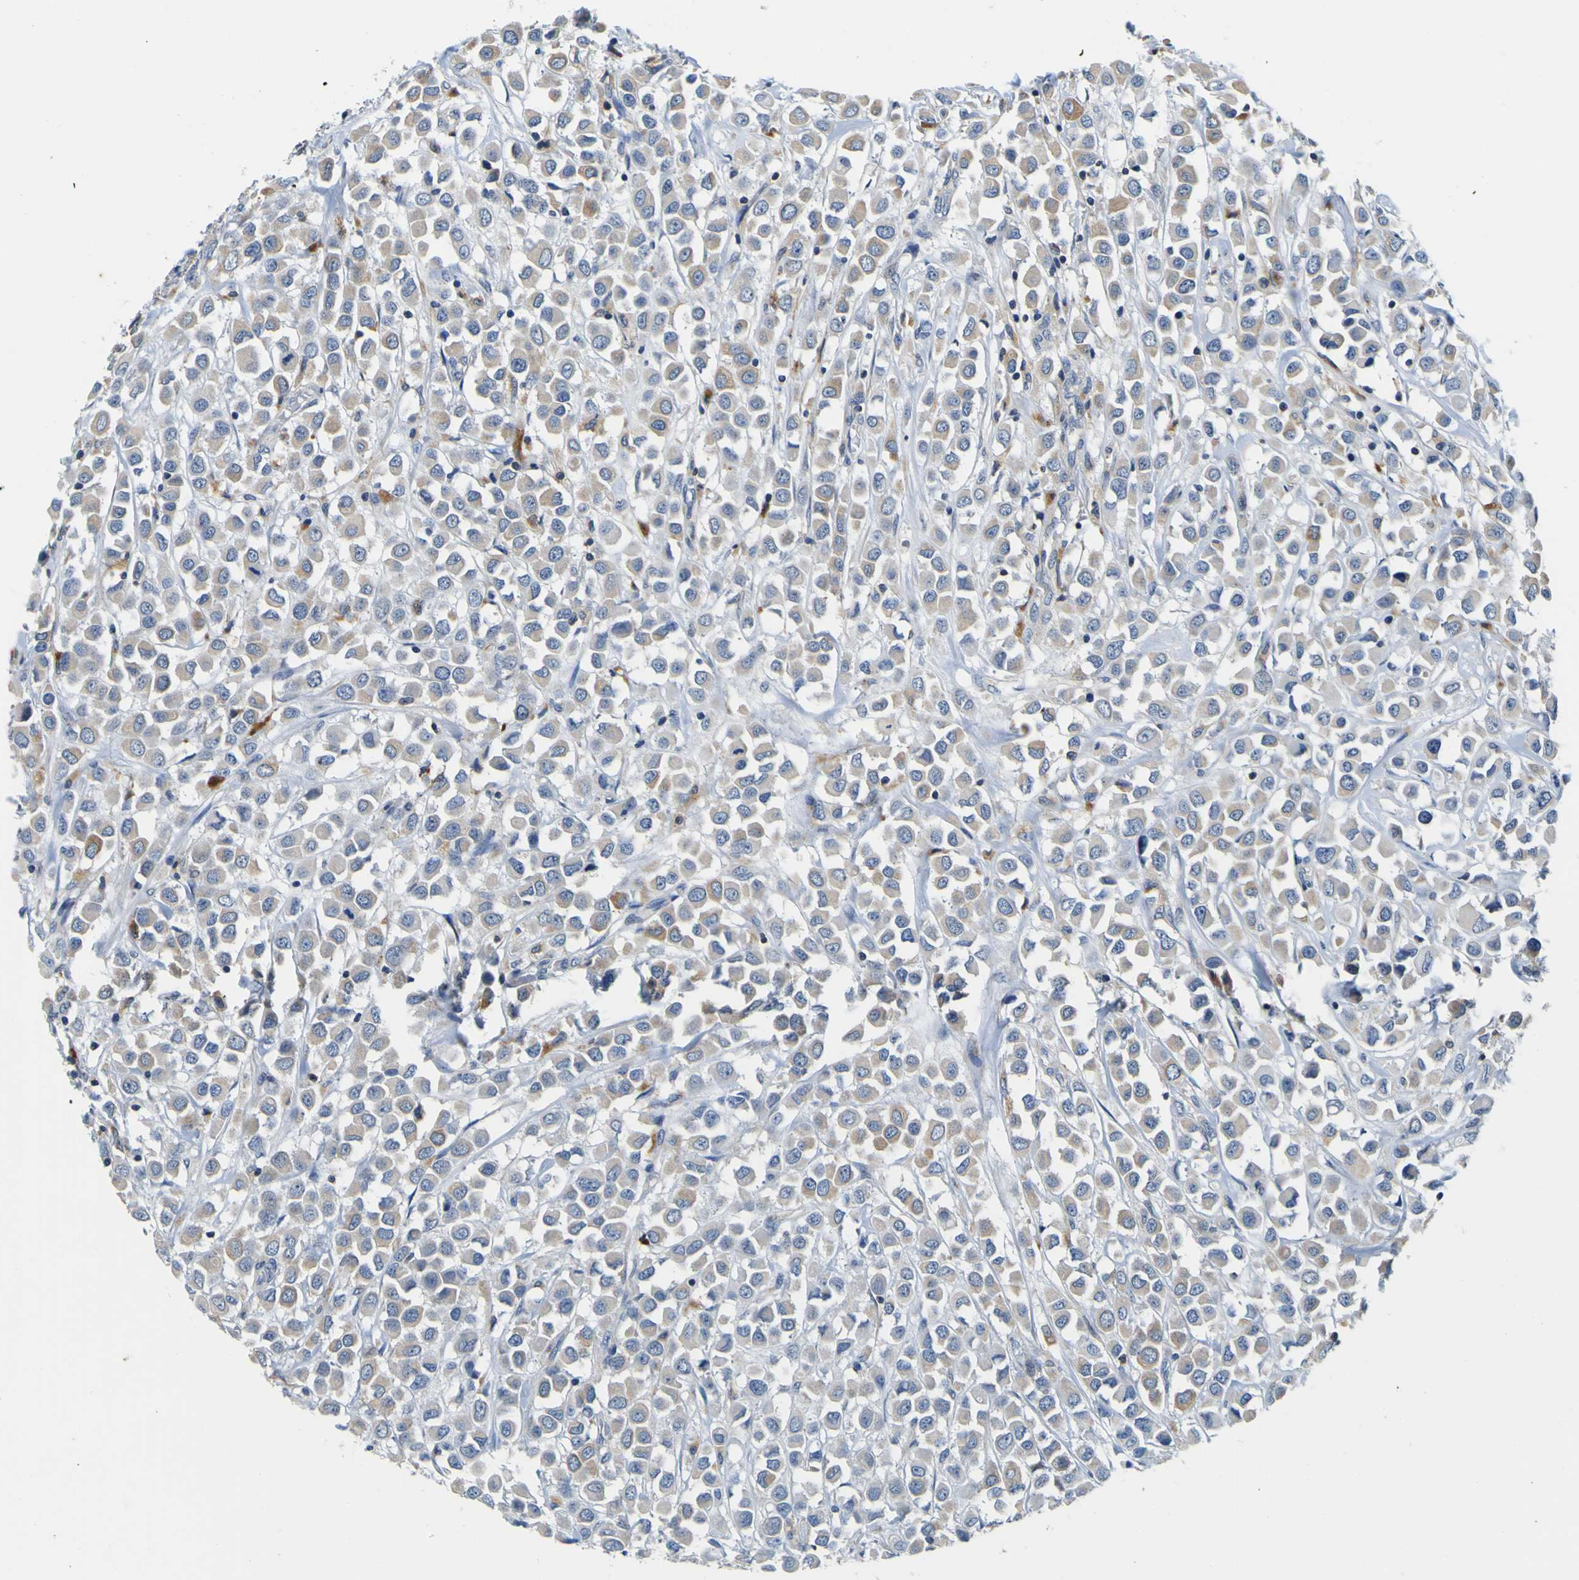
{"staining": {"intensity": "weak", "quantity": ">75%", "location": "cytoplasmic/membranous"}, "tissue": "breast cancer", "cell_type": "Tumor cells", "image_type": "cancer", "snomed": [{"axis": "morphology", "description": "Duct carcinoma"}, {"axis": "topography", "description": "Breast"}], "caption": "An image of human infiltrating ductal carcinoma (breast) stained for a protein demonstrates weak cytoplasmic/membranous brown staining in tumor cells.", "gene": "TNIK", "patient": {"sex": "female", "age": 61}}